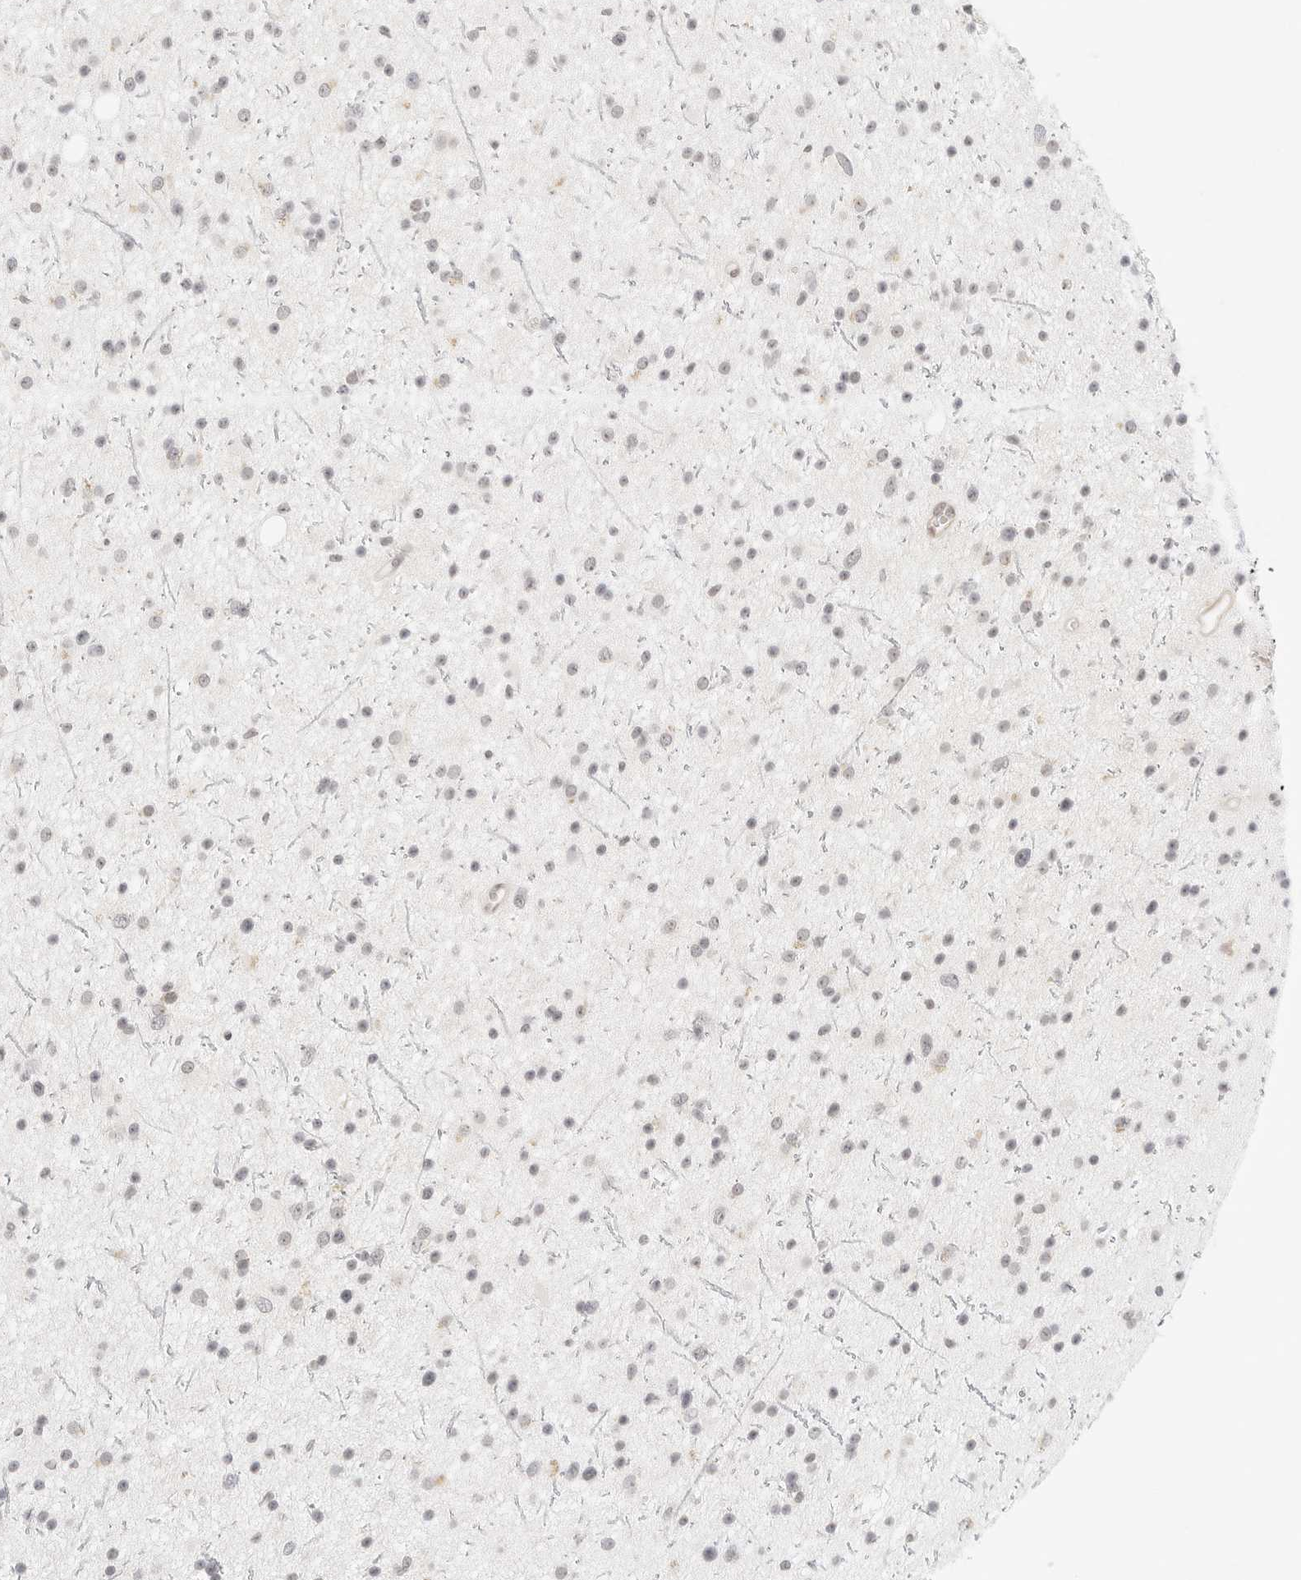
{"staining": {"intensity": "negative", "quantity": "none", "location": "none"}, "tissue": "glioma", "cell_type": "Tumor cells", "image_type": "cancer", "snomed": [{"axis": "morphology", "description": "Glioma, malignant, Low grade"}, {"axis": "topography", "description": "Cerebral cortex"}], "caption": "Immunohistochemistry (IHC) of glioma shows no staining in tumor cells.", "gene": "TEKT2", "patient": {"sex": "female", "age": 39}}